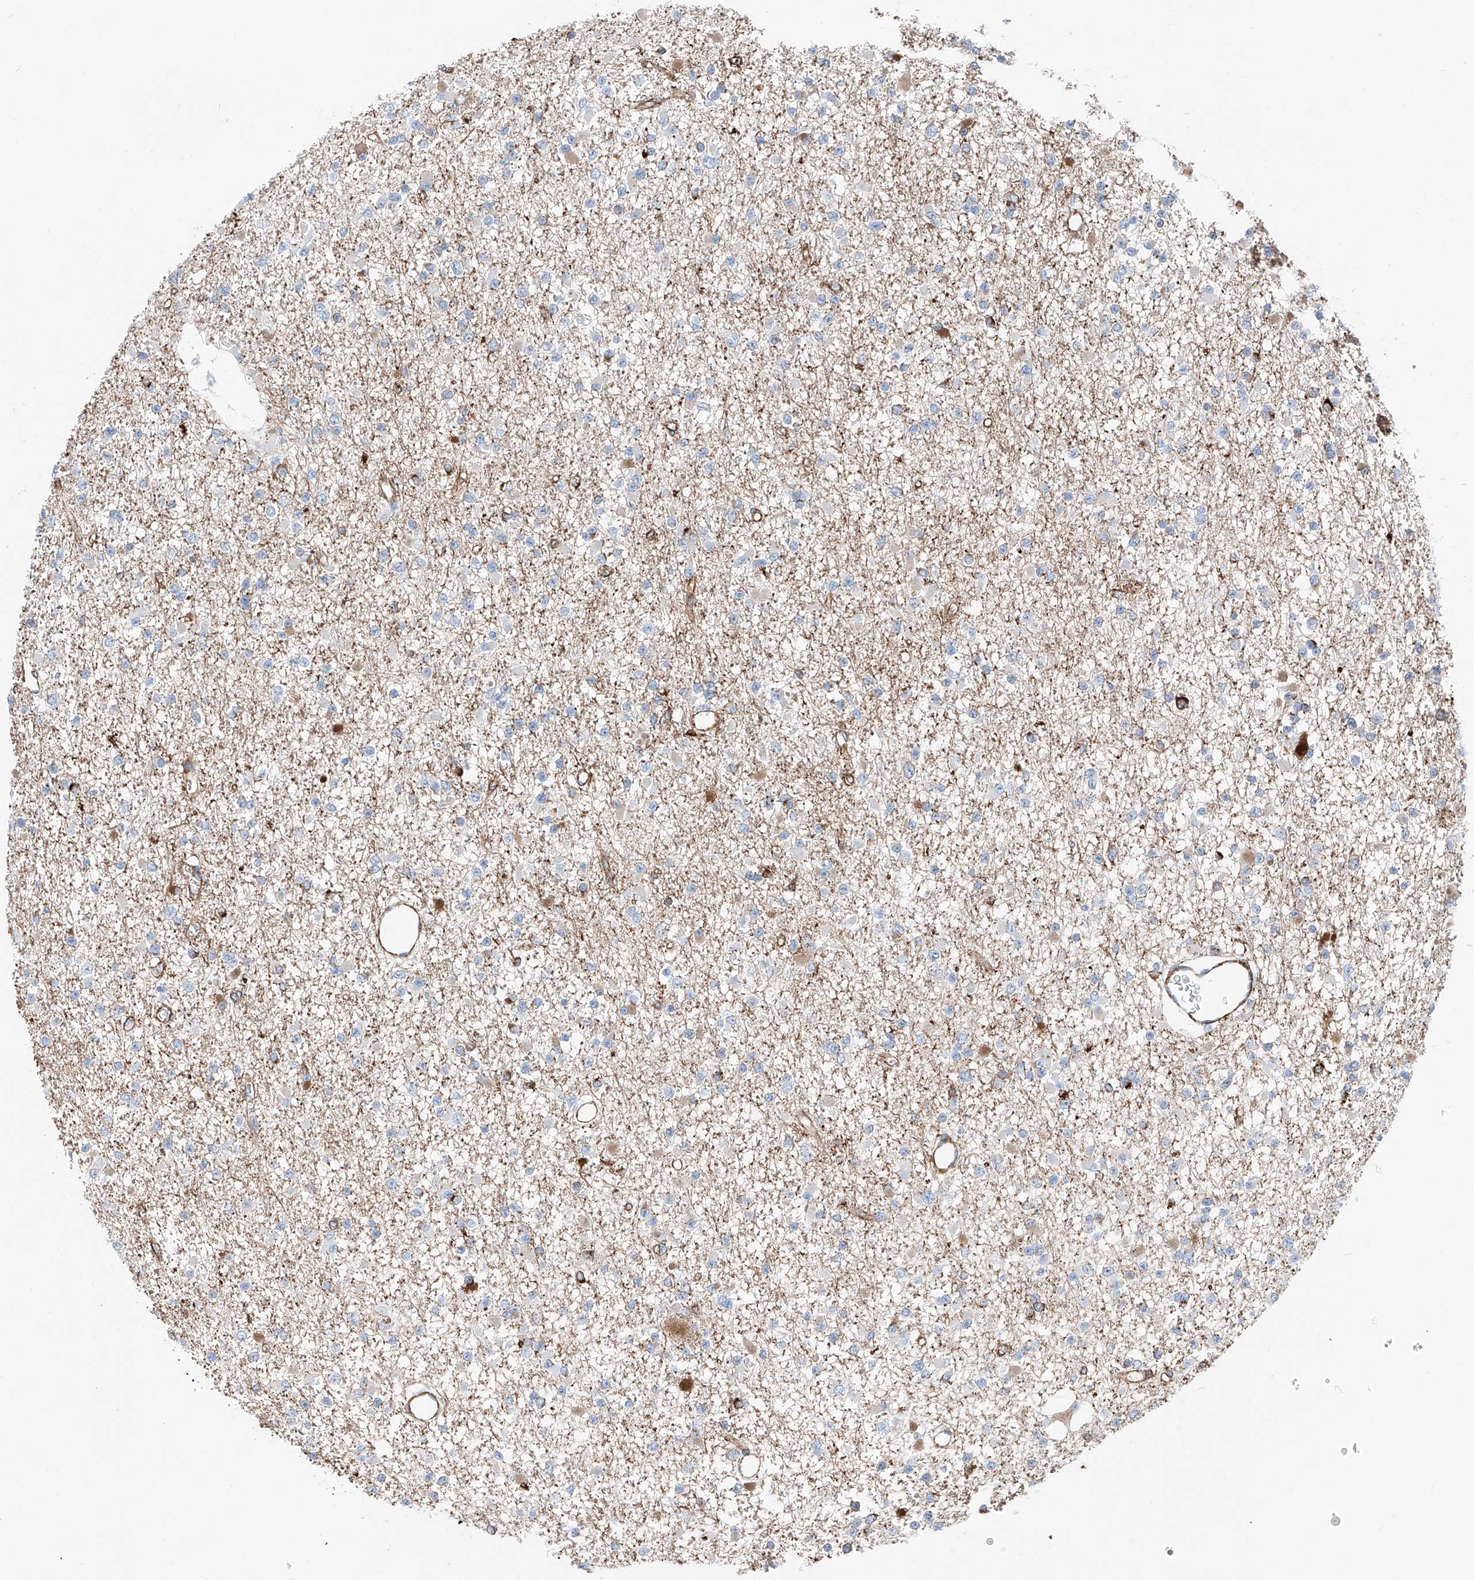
{"staining": {"intensity": "negative", "quantity": "none", "location": "none"}, "tissue": "glioma", "cell_type": "Tumor cells", "image_type": "cancer", "snomed": [{"axis": "morphology", "description": "Glioma, malignant, Low grade"}, {"axis": "topography", "description": "Brain"}], "caption": "This histopathology image is of malignant glioma (low-grade) stained with IHC to label a protein in brown with the nuclei are counter-stained blue. There is no positivity in tumor cells.", "gene": "ZNF804A", "patient": {"sex": "female", "age": 22}}